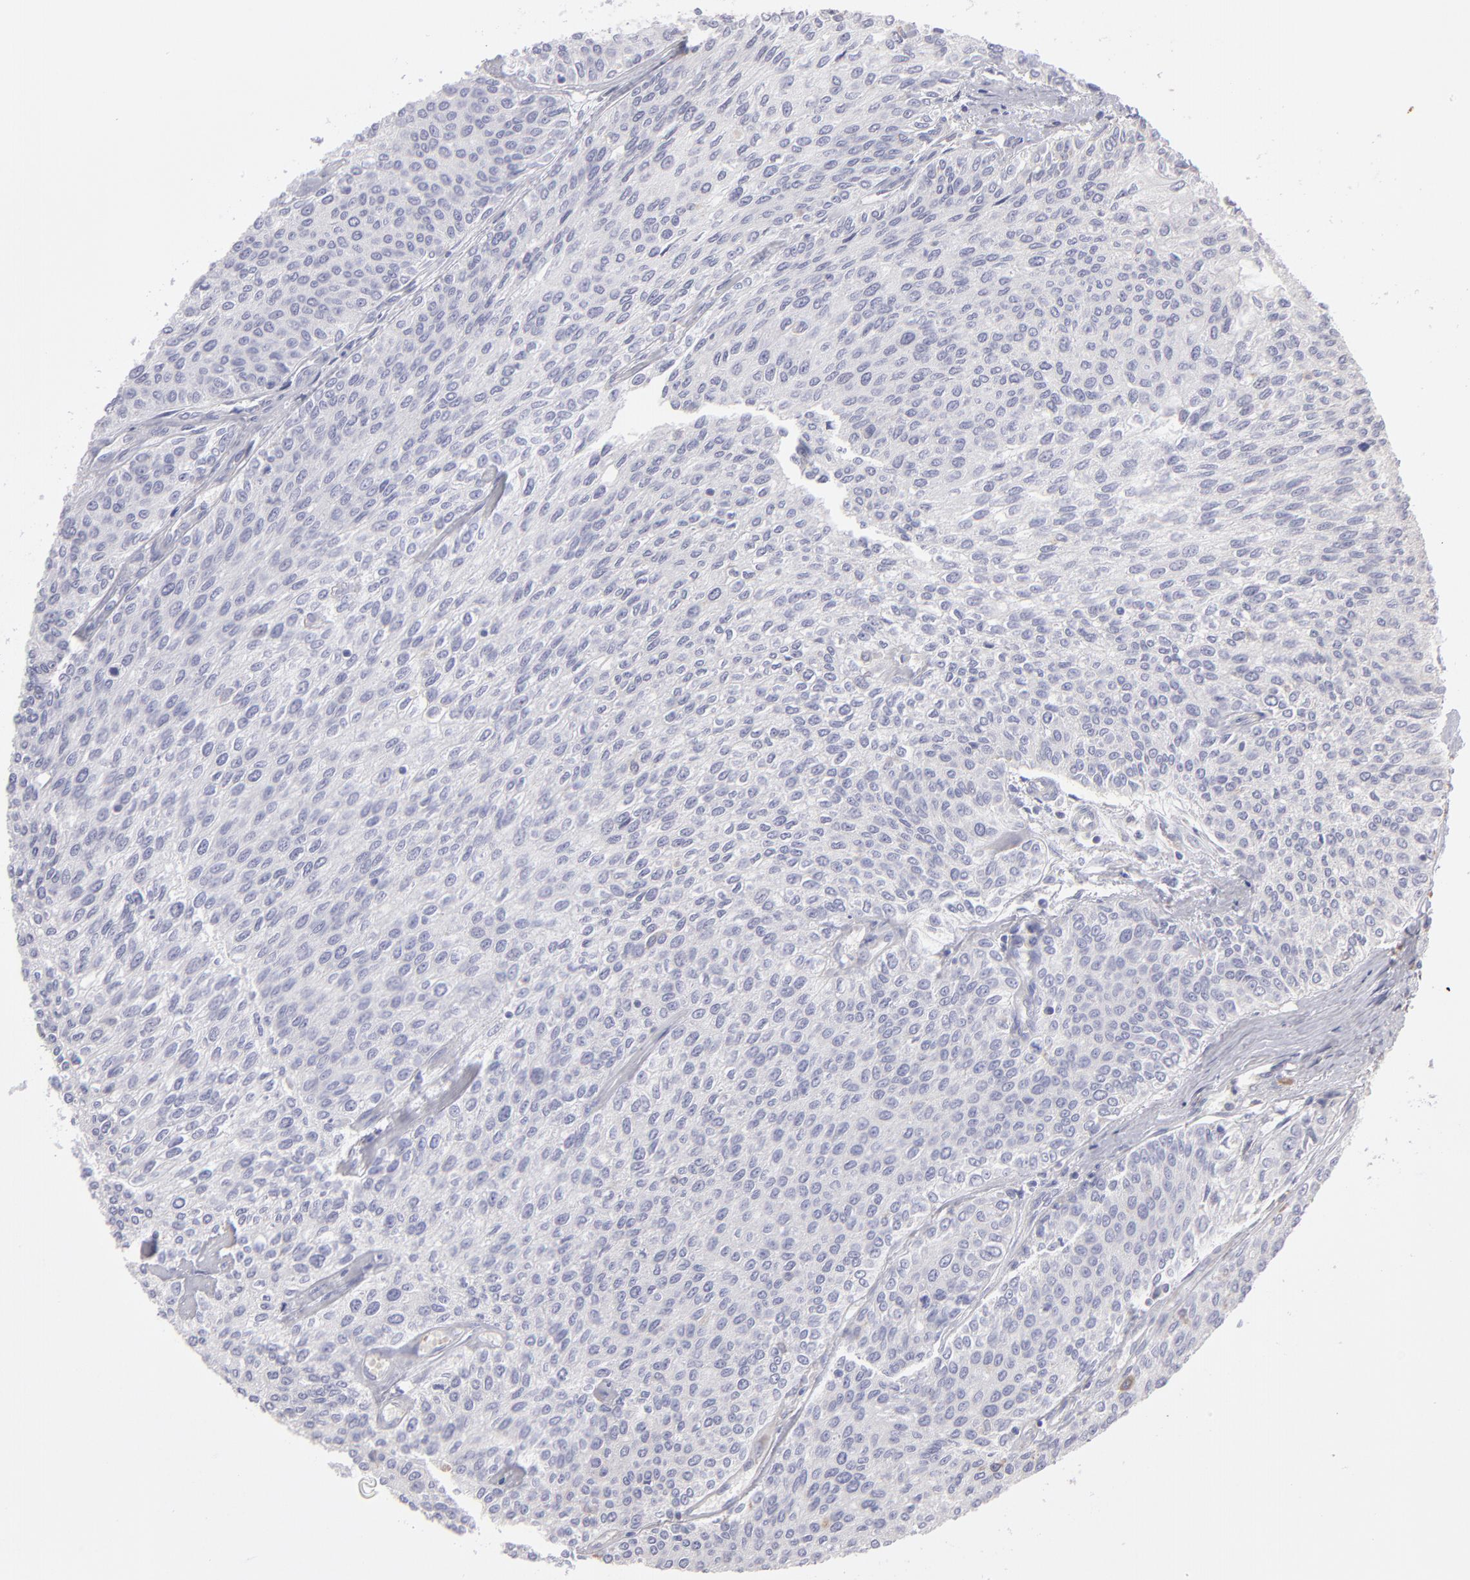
{"staining": {"intensity": "negative", "quantity": "none", "location": "none"}, "tissue": "urothelial cancer", "cell_type": "Tumor cells", "image_type": "cancer", "snomed": [{"axis": "morphology", "description": "Urothelial carcinoma, Low grade"}, {"axis": "topography", "description": "Urinary bladder"}], "caption": "A high-resolution micrograph shows immunohistochemistry staining of urothelial cancer, which reveals no significant positivity in tumor cells.", "gene": "CALR", "patient": {"sex": "female", "age": 73}}